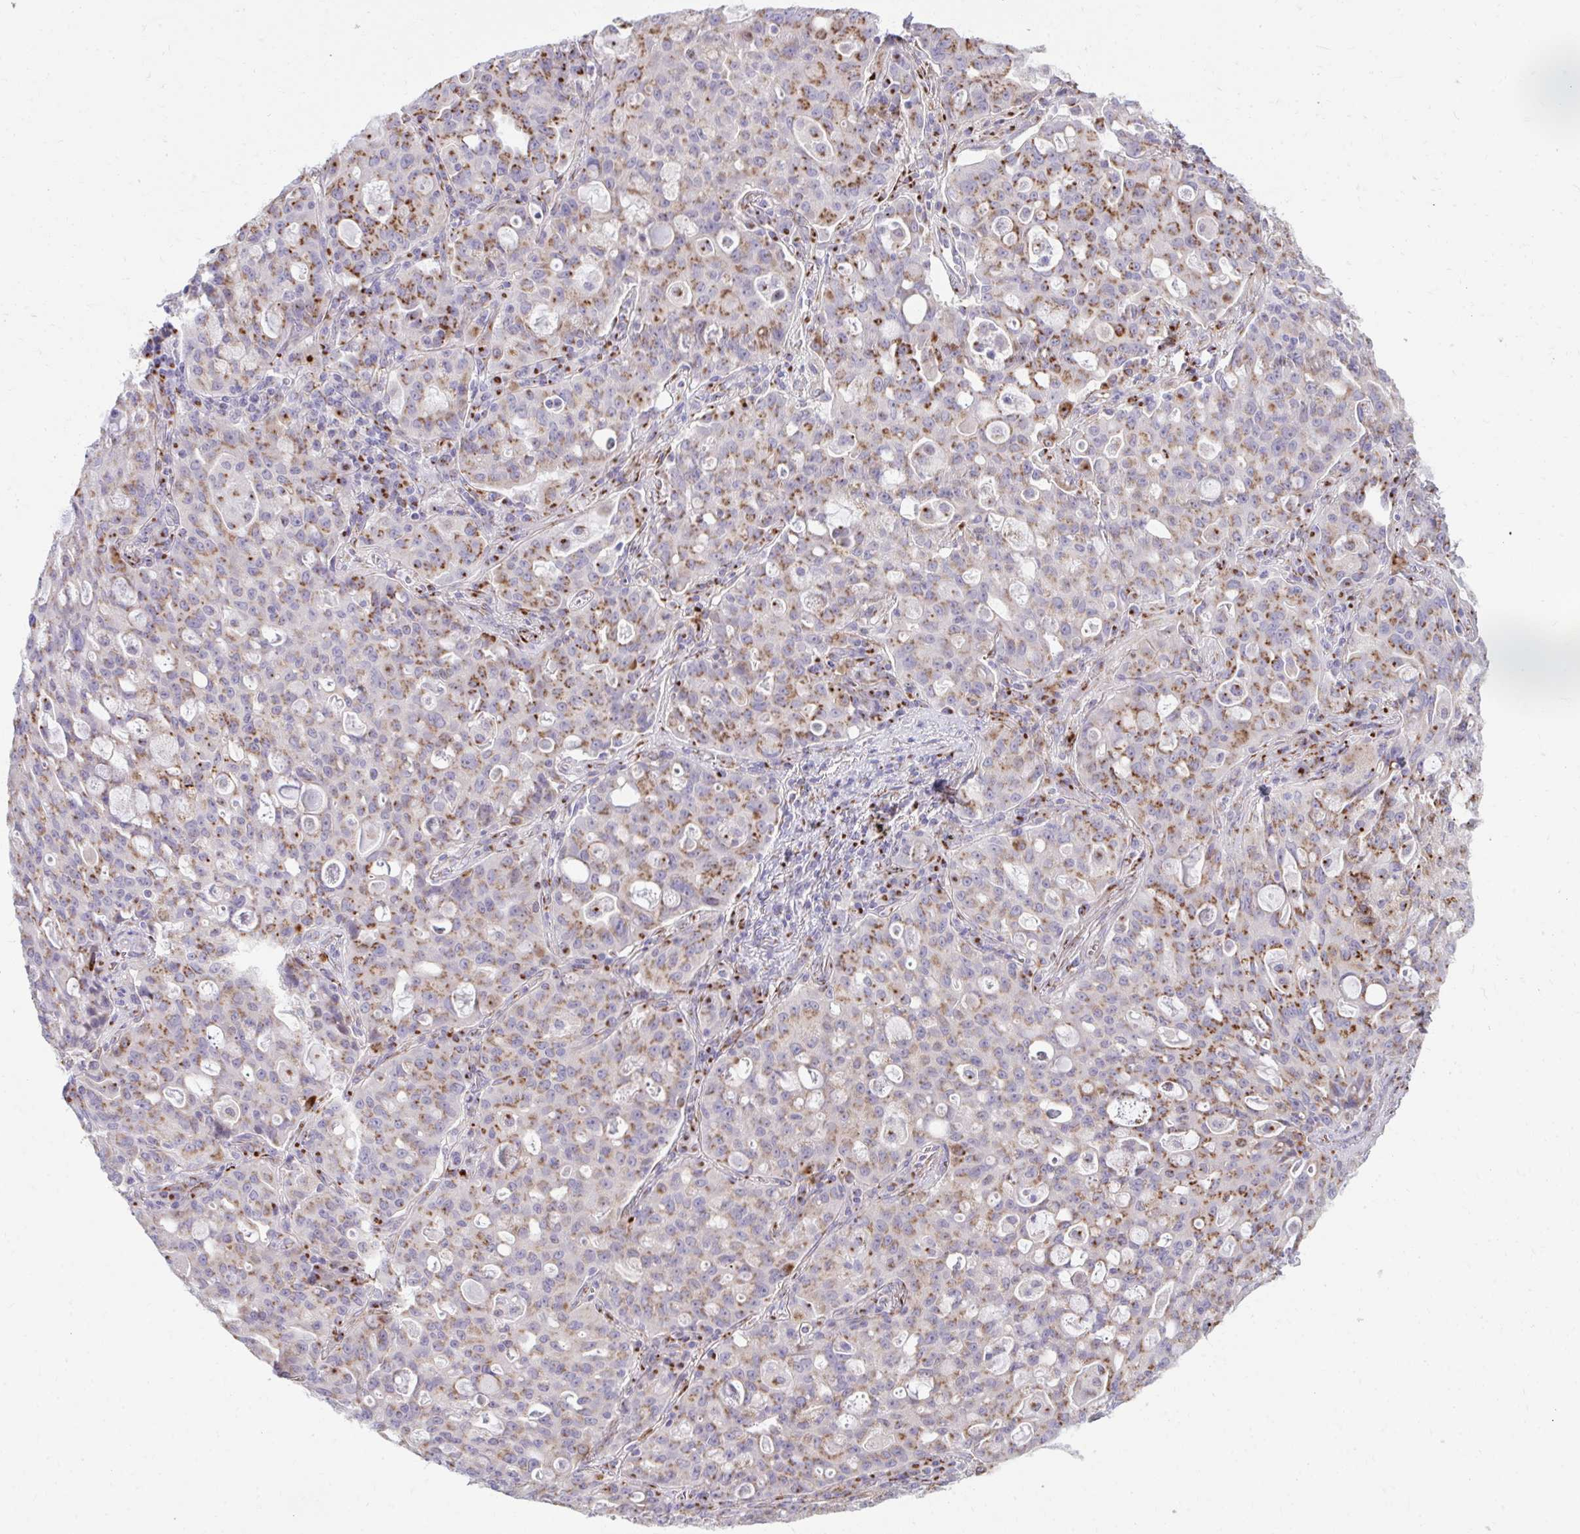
{"staining": {"intensity": "moderate", "quantity": ">75%", "location": "cytoplasmic/membranous"}, "tissue": "lung cancer", "cell_type": "Tumor cells", "image_type": "cancer", "snomed": [{"axis": "morphology", "description": "Adenocarcinoma, NOS"}, {"axis": "topography", "description": "Lung"}], "caption": "Protein expression analysis of human lung cancer reveals moderate cytoplasmic/membranous expression in about >75% of tumor cells. Nuclei are stained in blue.", "gene": "RAB6B", "patient": {"sex": "female", "age": 44}}